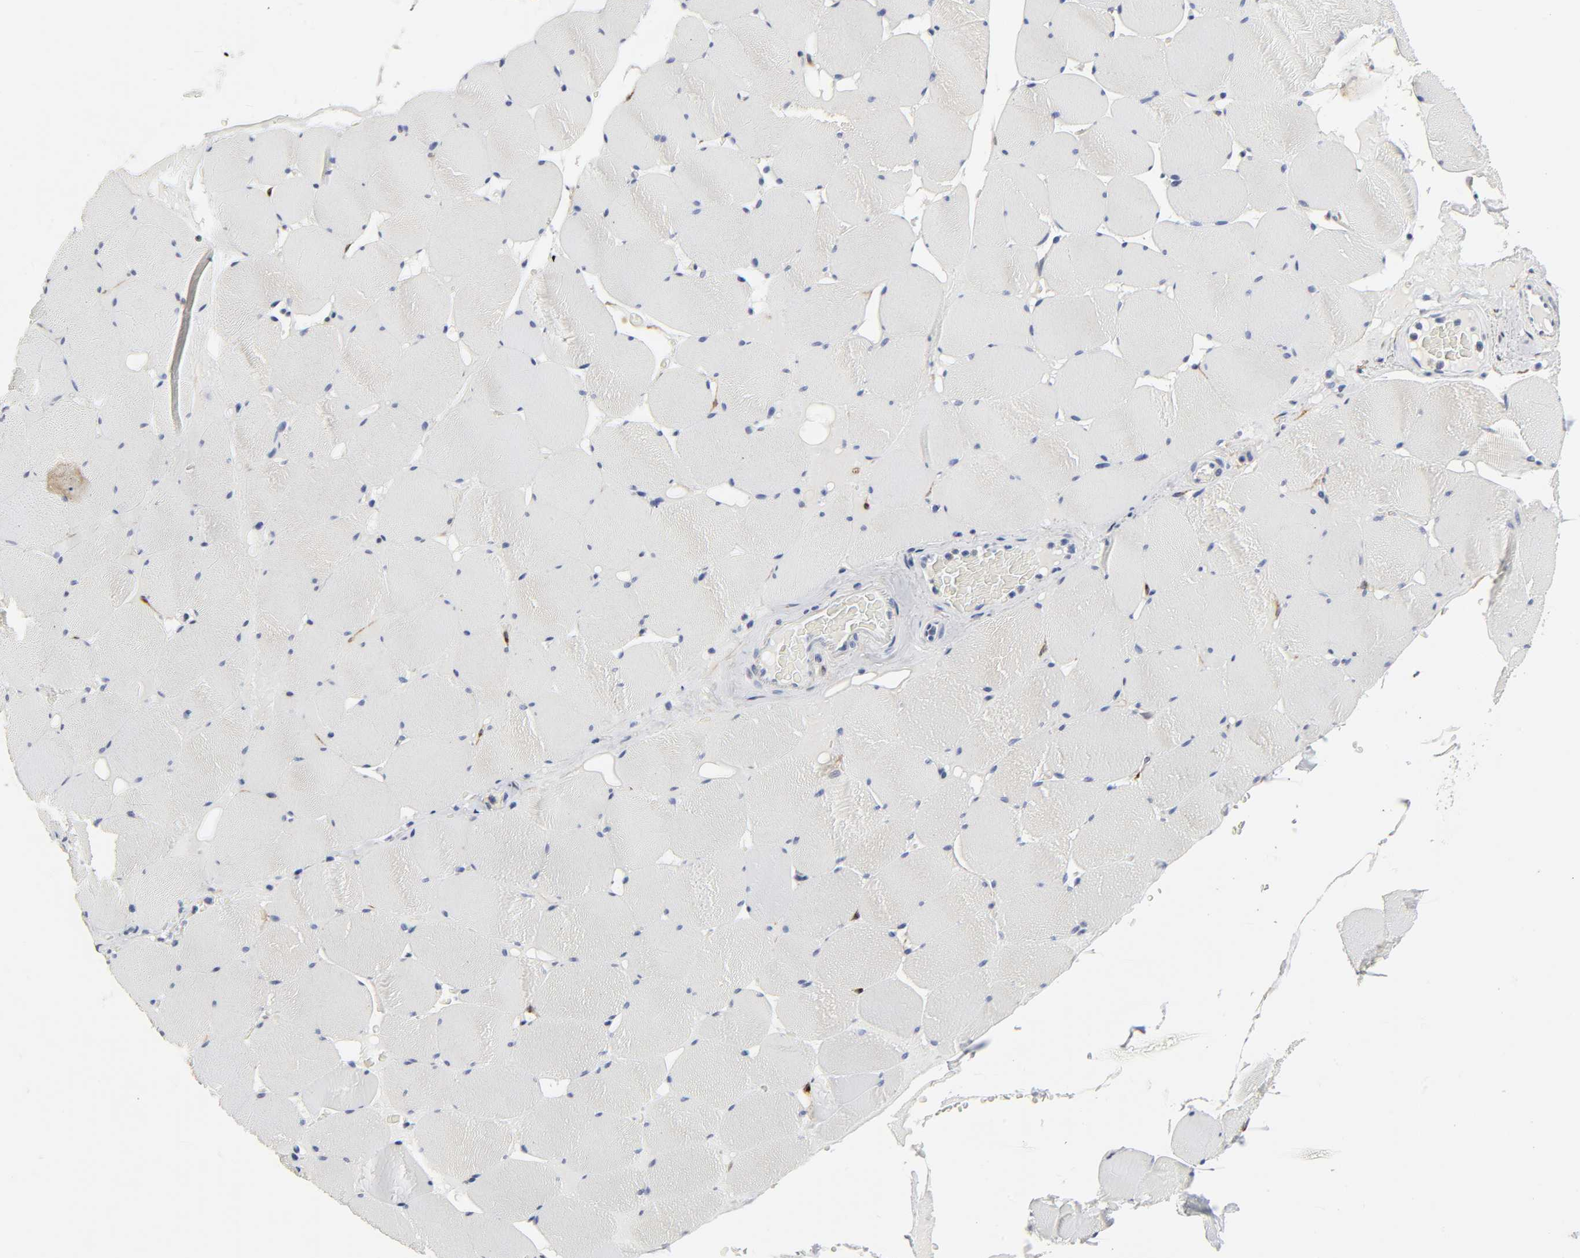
{"staining": {"intensity": "negative", "quantity": "none", "location": "none"}, "tissue": "skeletal muscle", "cell_type": "Myocytes", "image_type": "normal", "snomed": [{"axis": "morphology", "description": "Normal tissue, NOS"}, {"axis": "topography", "description": "Skeletal muscle"}], "caption": "Myocytes show no significant protein positivity in unremarkable skeletal muscle. (DAB IHC, high magnification).", "gene": "LRP1", "patient": {"sex": "male", "age": 62}}